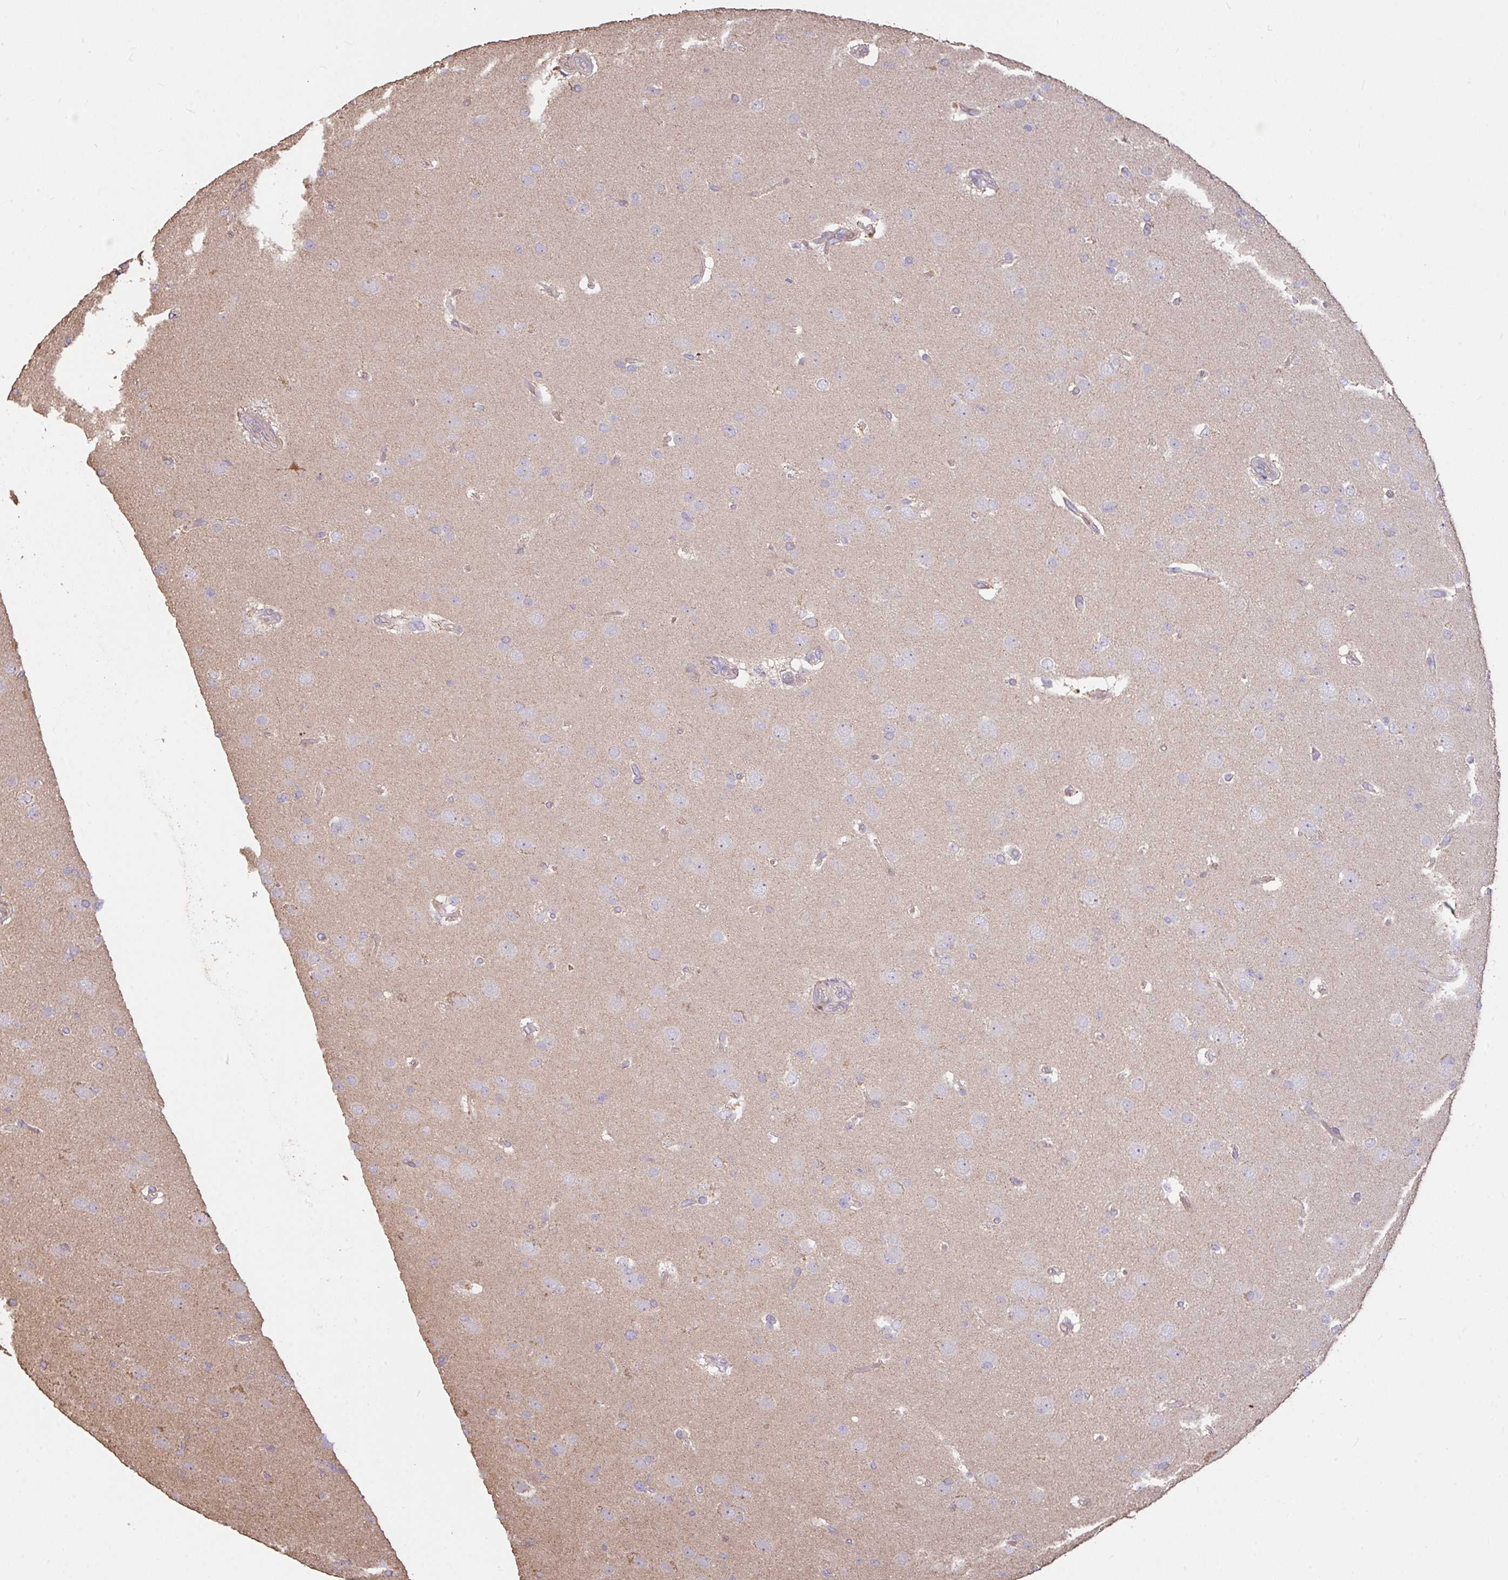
{"staining": {"intensity": "negative", "quantity": "none", "location": "none"}, "tissue": "glioma", "cell_type": "Tumor cells", "image_type": "cancer", "snomed": [{"axis": "morphology", "description": "Glioma, malignant, Low grade"}, {"axis": "topography", "description": "Brain"}], "caption": "DAB (3,3'-diaminobenzidine) immunohistochemical staining of human glioma reveals no significant expression in tumor cells.", "gene": "FCER1A", "patient": {"sex": "female", "age": 32}}